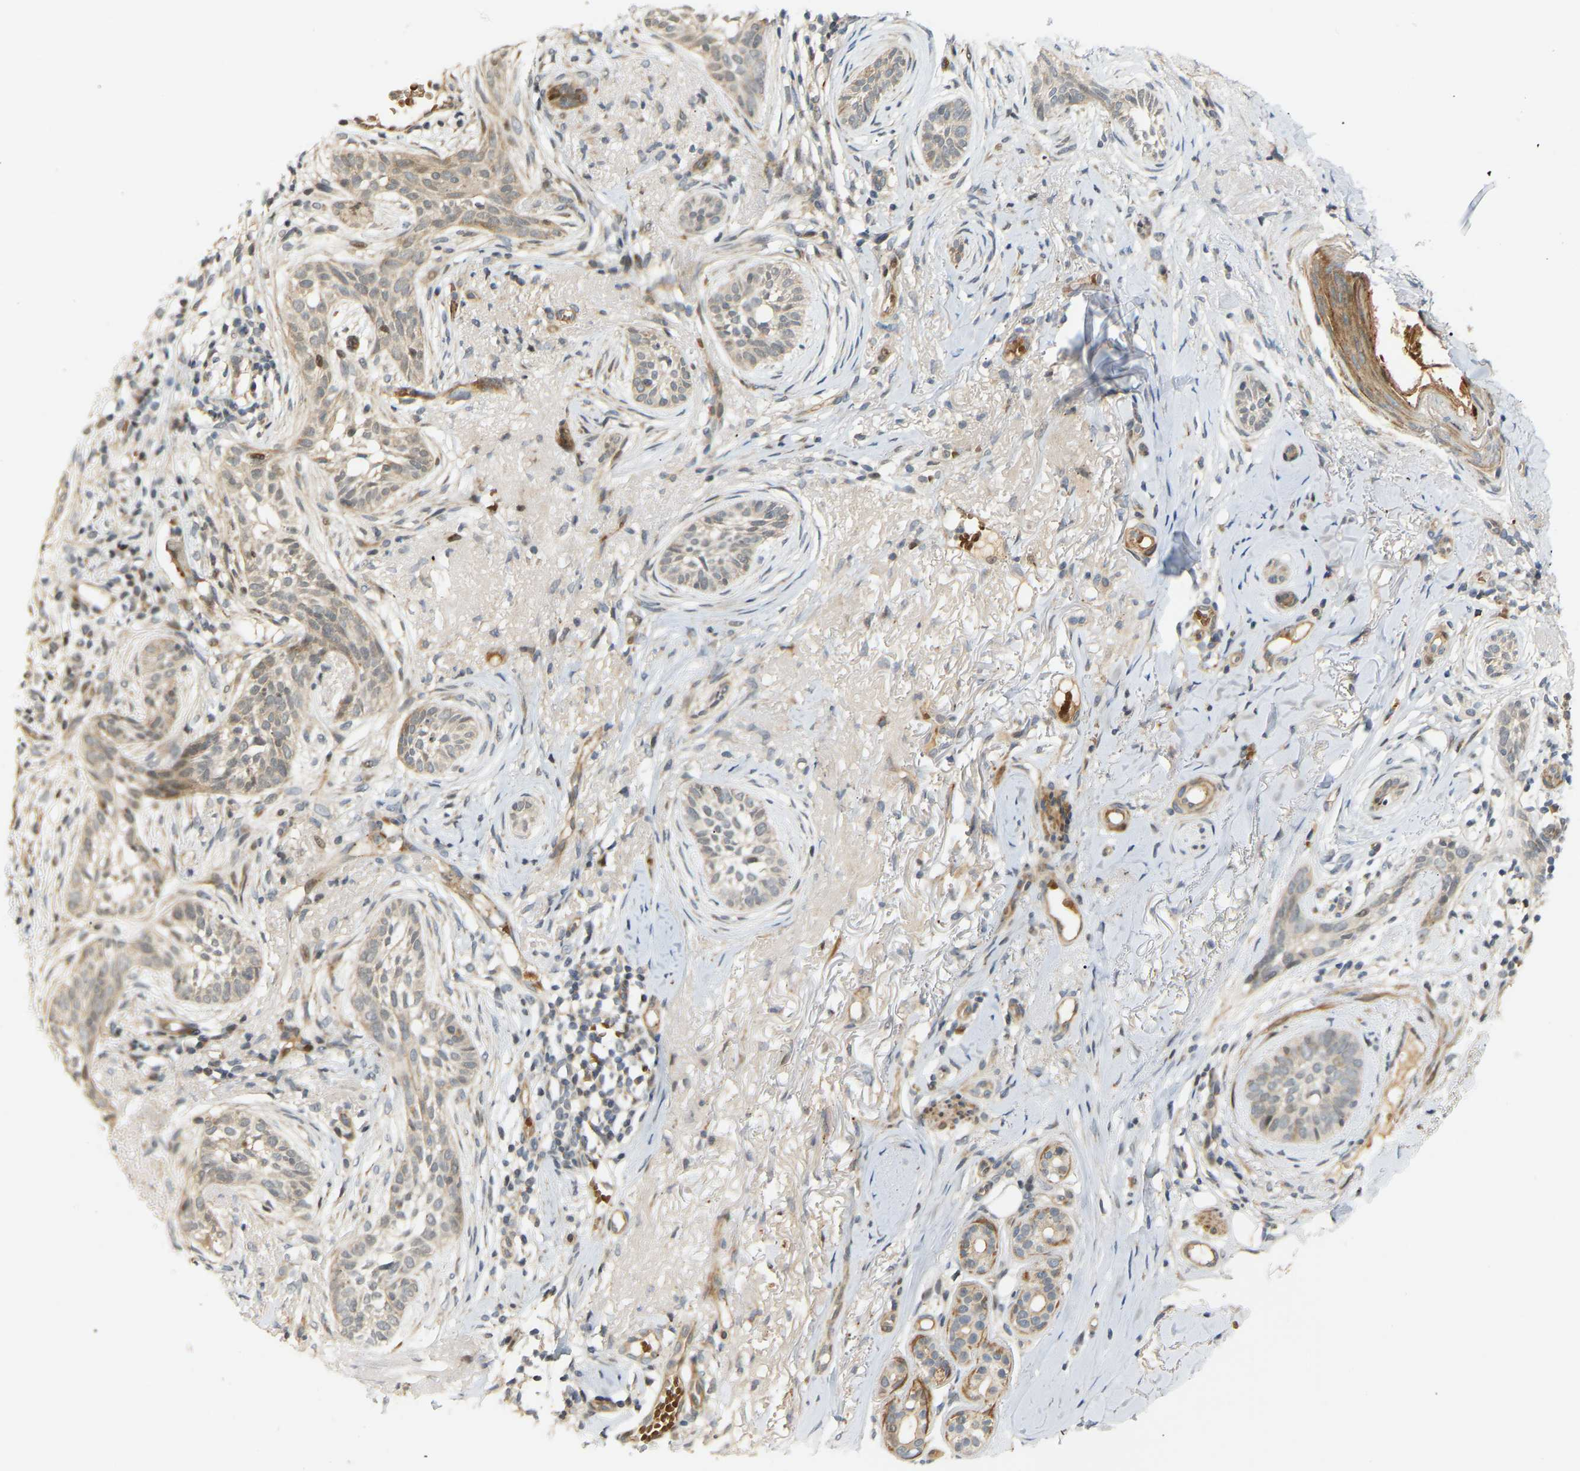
{"staining": {"intensity": "weak", "quantity": "25%-75%", "location": "cytoplasmic/membranous"}, "tissue": "skin cancer", "cell_type": "Tumor cells", "image_type": "cancer", "snomed": [{"axis": "morphology", "description": "Basal cell carcinoma"}, {"axis": "topography", "description": "Skin"}], "caption": "Skin cancer (basal cell carcinoma) was stained to show a protein in brown. There is low levels of weak cytoplasmic/membranous staining in approximately 25%-75% of tumor cells.", "gene": "POGLUT2", "patient": {"sex": "female", "age": 88}}